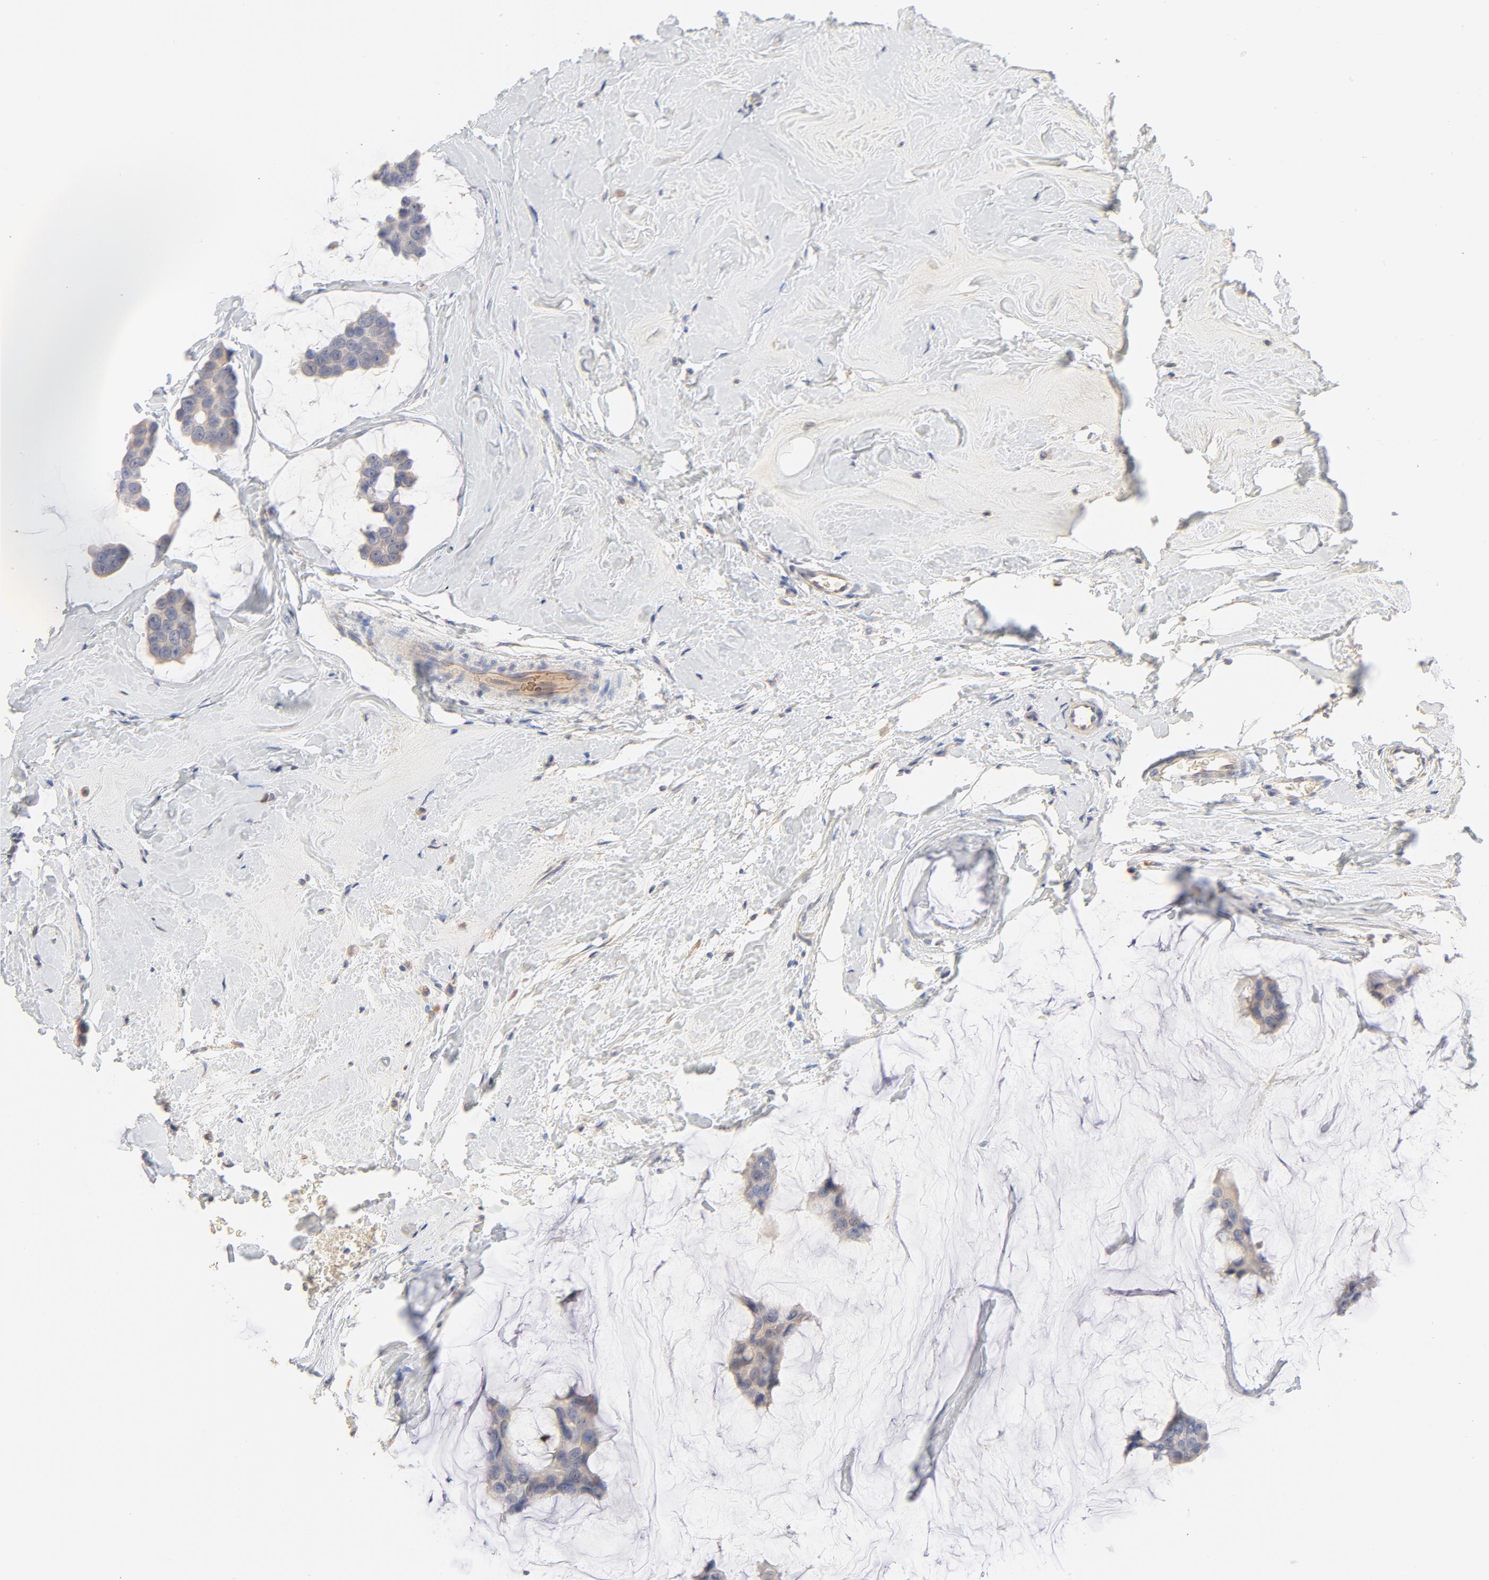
{"staining": {"intensity": "negative", "quantity": "none", "location": "none"}, "tissue": "breast cancer", "cell_type": "Tumor cells", "image_type": "cancer", "snomed": [{"axis": "morphology", "description": "Normal tissue, NOS"}, {"axis": "morphology", "description": "Duct carcinoma"}, {"axis": "topography", "description": "Breast"}], "caption": "The photomicrograph shows no significant positivity in tumor cells of breast cancer.", "gene": "FCGBP", "patient": {"sex": "female", "age": 50}}